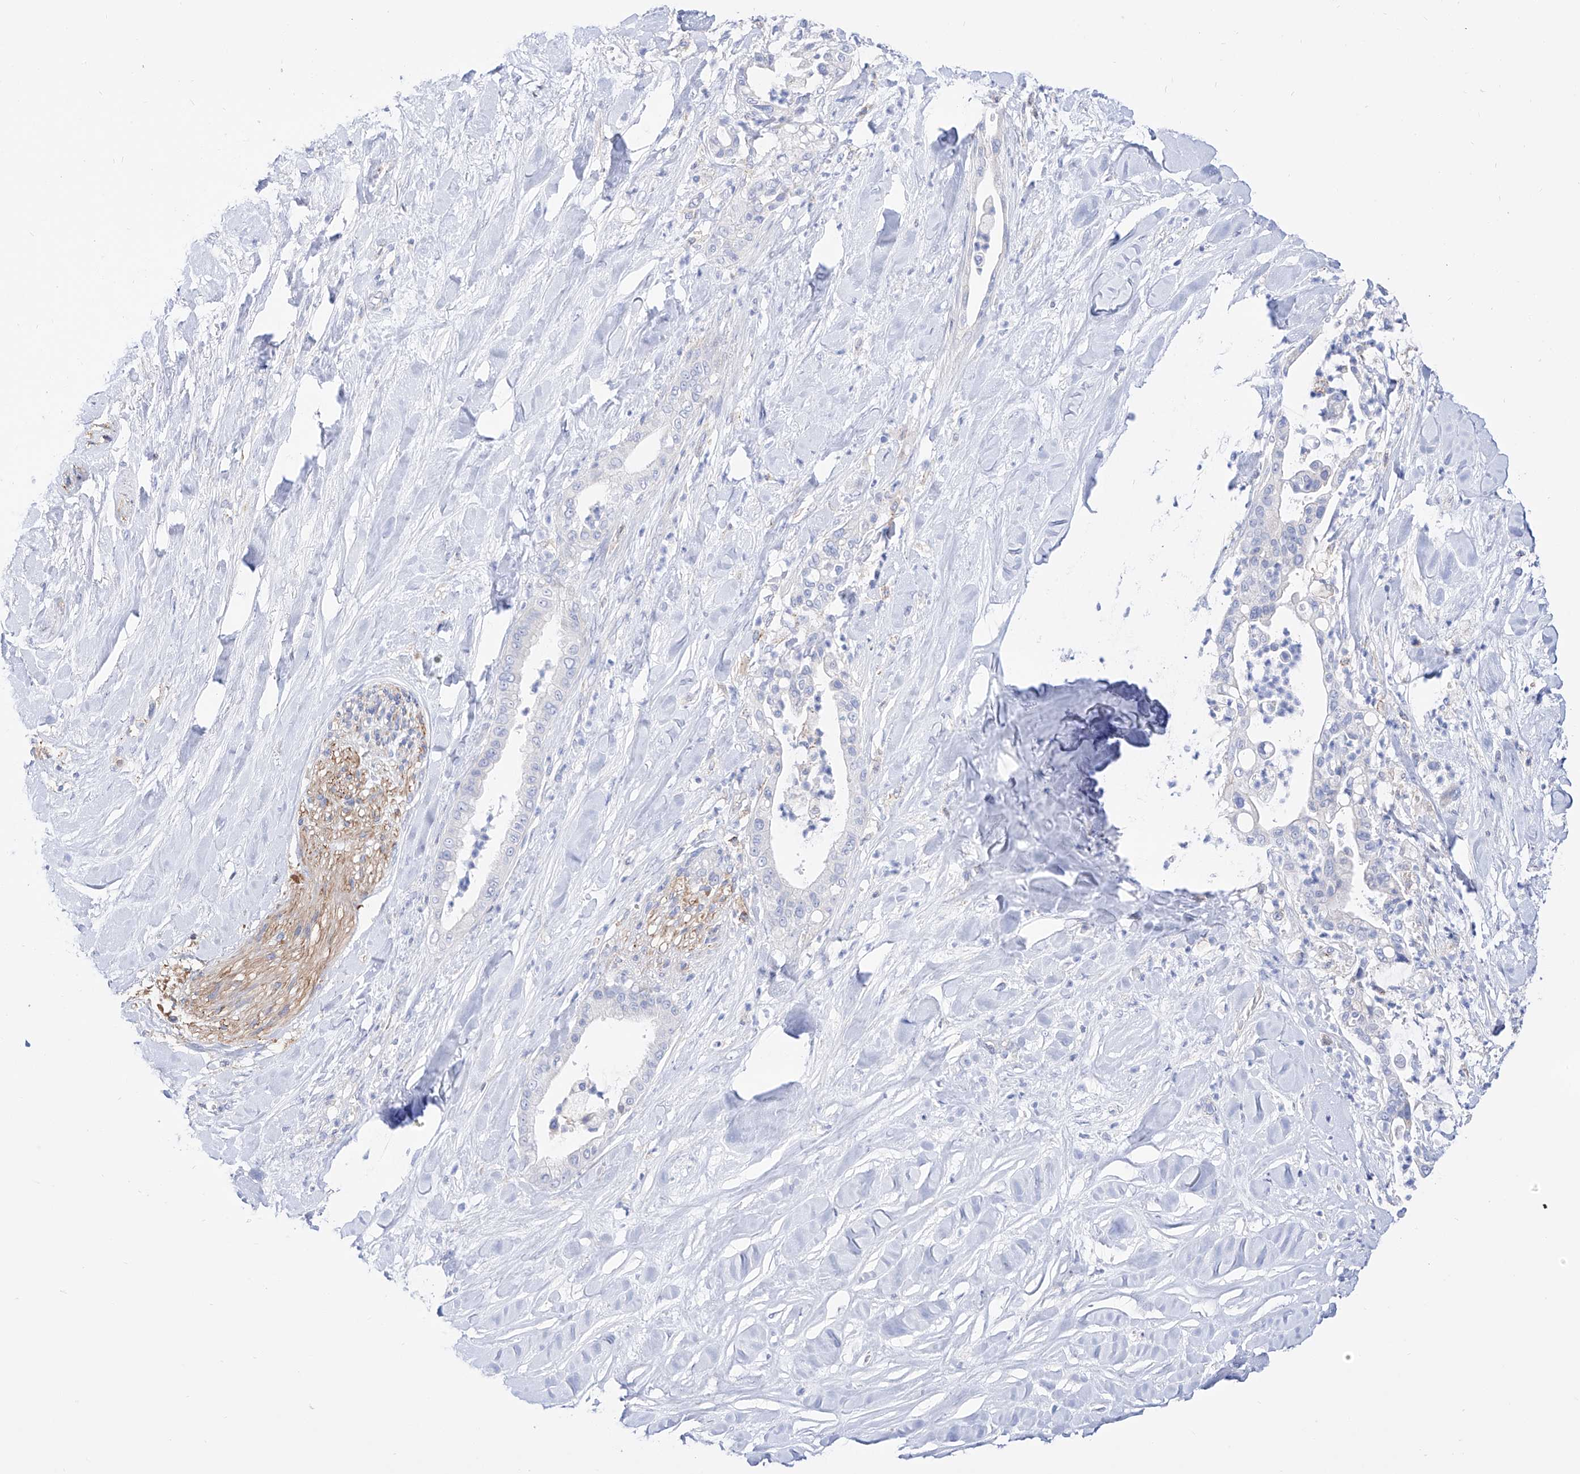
{"staining": {"intensity": "negative", "quantity": "none", "location": "none"}, "tissue": "liver cancer", "cell_type": "Tumor cells", "image_type": "cancer", "snomed": [{"axis": "morphology", "description": "Cholangiocarcinoma"}, {"axis": "topography", "description": "Liver"}], "caption": "Immunohistochemical staining of liver cholangiocarcinoma demonstrates no significant expression in tumor cells.", "gene": "ZNF653", "patient": {"sex": "female", "age": 54}}